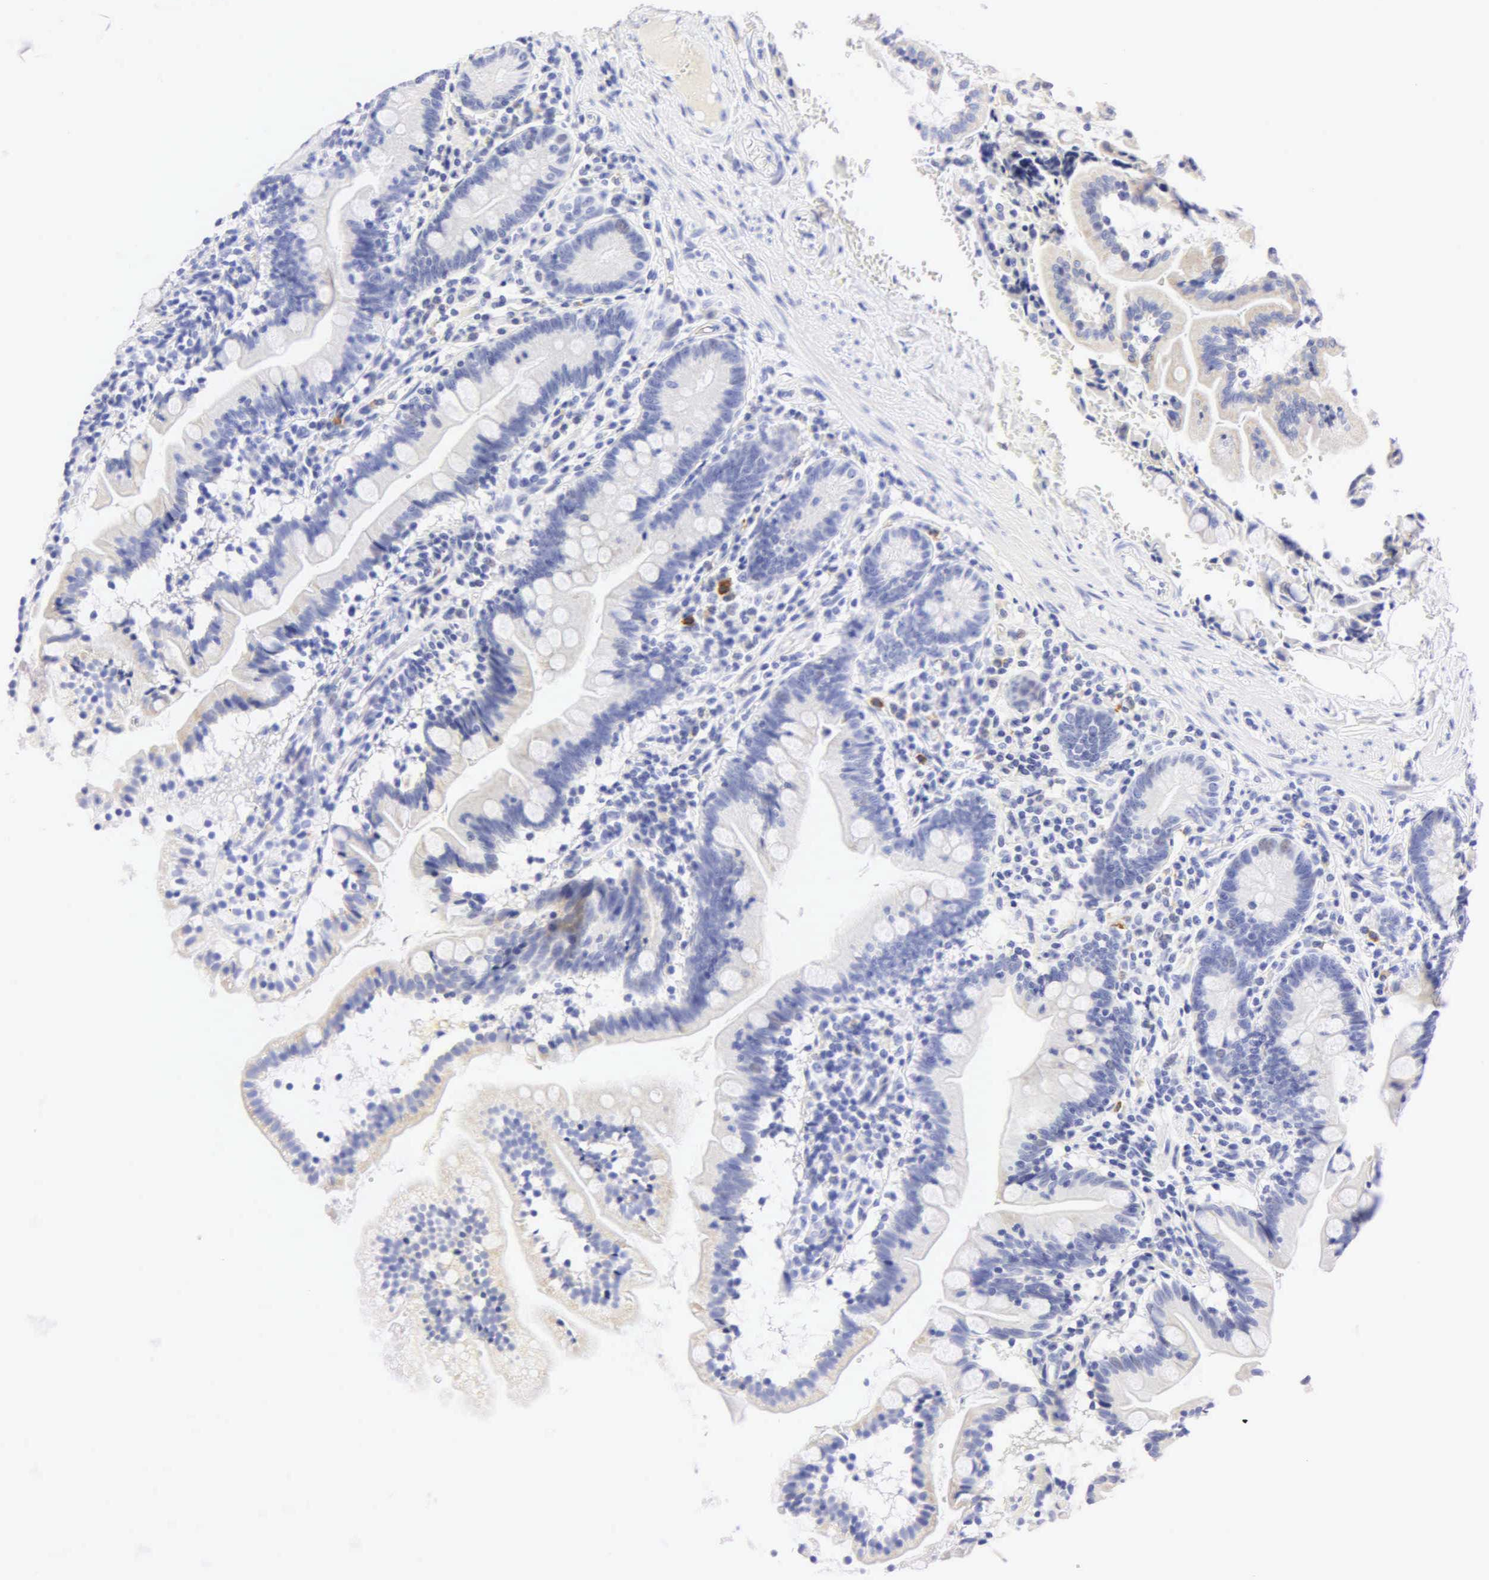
{"staining": {"intensity": "weak", "quantity": "<25%", "location": "cytoplasmic/membranous"}, "tissue": "small intestine", "cell_type": "Glandular cells", "image_type": "normal", "snomed": [{"axis": "morphology", "description": "Normal tissue, NOS"}, {"axis": "topography", "description": "Small intestine"}], "caption": "High power microscopy photomicrograph of an immunohistochemistry image of unremarkable small intestine, revealing no significant positivity in glandular cells.", "gene": "NKX2", "patient": {"sex": "female", "age": 69}}